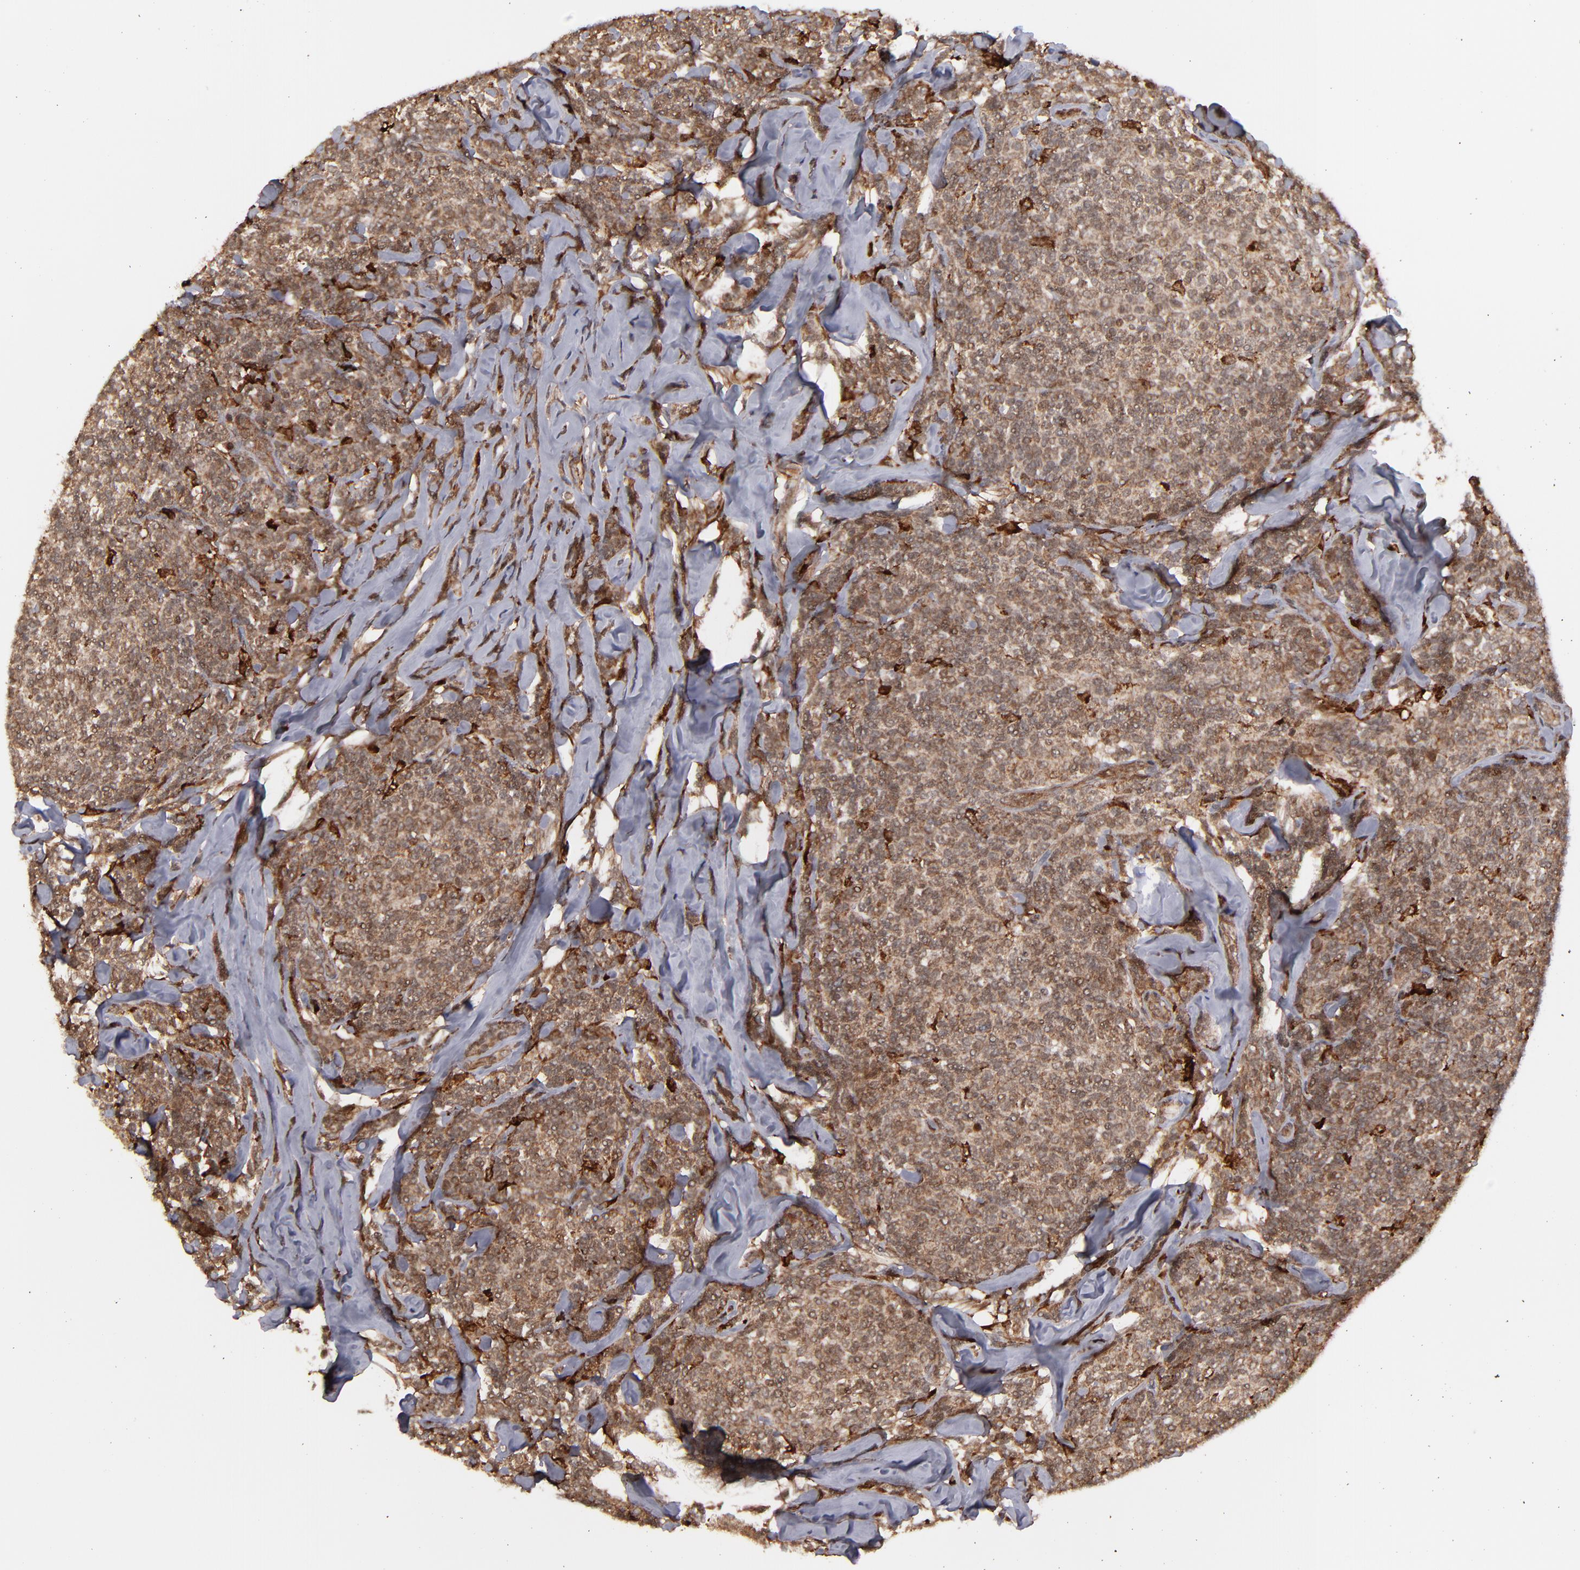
{"staining": {"intensity": "strong", "quantity": ">75%", "location": "cytoplasmic/membranous,nuclear"}, "tissue": "lymphoma", "cell_type": "Tumor cells", "image_type": "cancer", "snomed": [{"axis": "morphology", "description": "Malignant lymphoma, non-Hodgkin's type, Low grade"}, {"axis": "topography", "description": "Lymph node"}], "caption": "Strong cytoplasmic/membranous and nuclear protein staining is identified in approximately >75% of tumor cells in lymphoma.", "gene": "RGS6", "patient": {"sex": "female", "age": 56}}